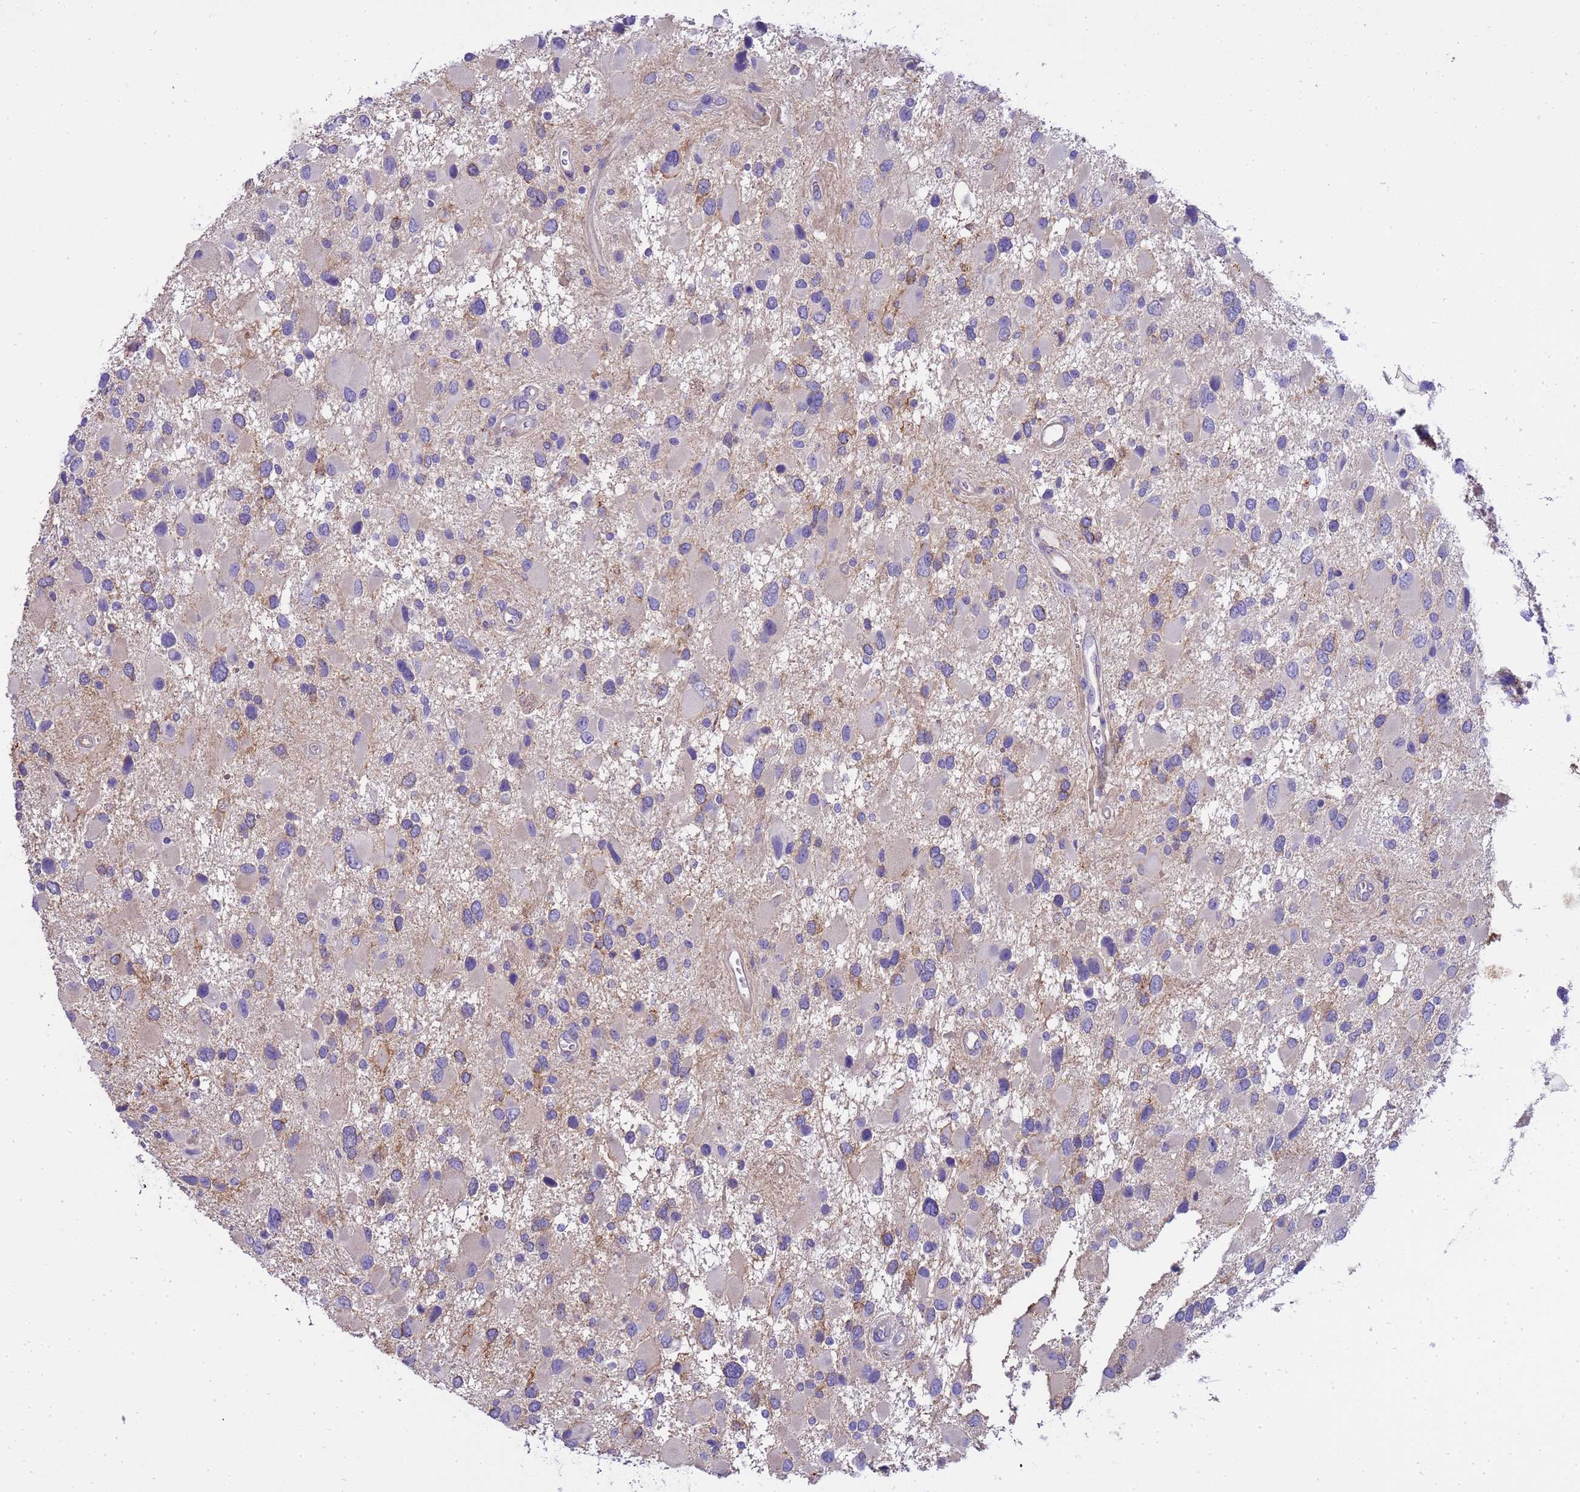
{"staining": {"intensity": "negative", "quantity": "none", "location": "none"}, "tissue": "glioma", "cell_type": "Tumor cells", "image_type": "cancer", "snomed": [{"axis": "morphology", "description": "Glioma, malignant, High grade"}, {"axis": "topography", "description": "Brain"}], "caption": "Glioma stained for a protein using IHC displays no expression tumor cells.", "gene": "RIPPLY2", "patient": {"sex": "male", "age": 53}}